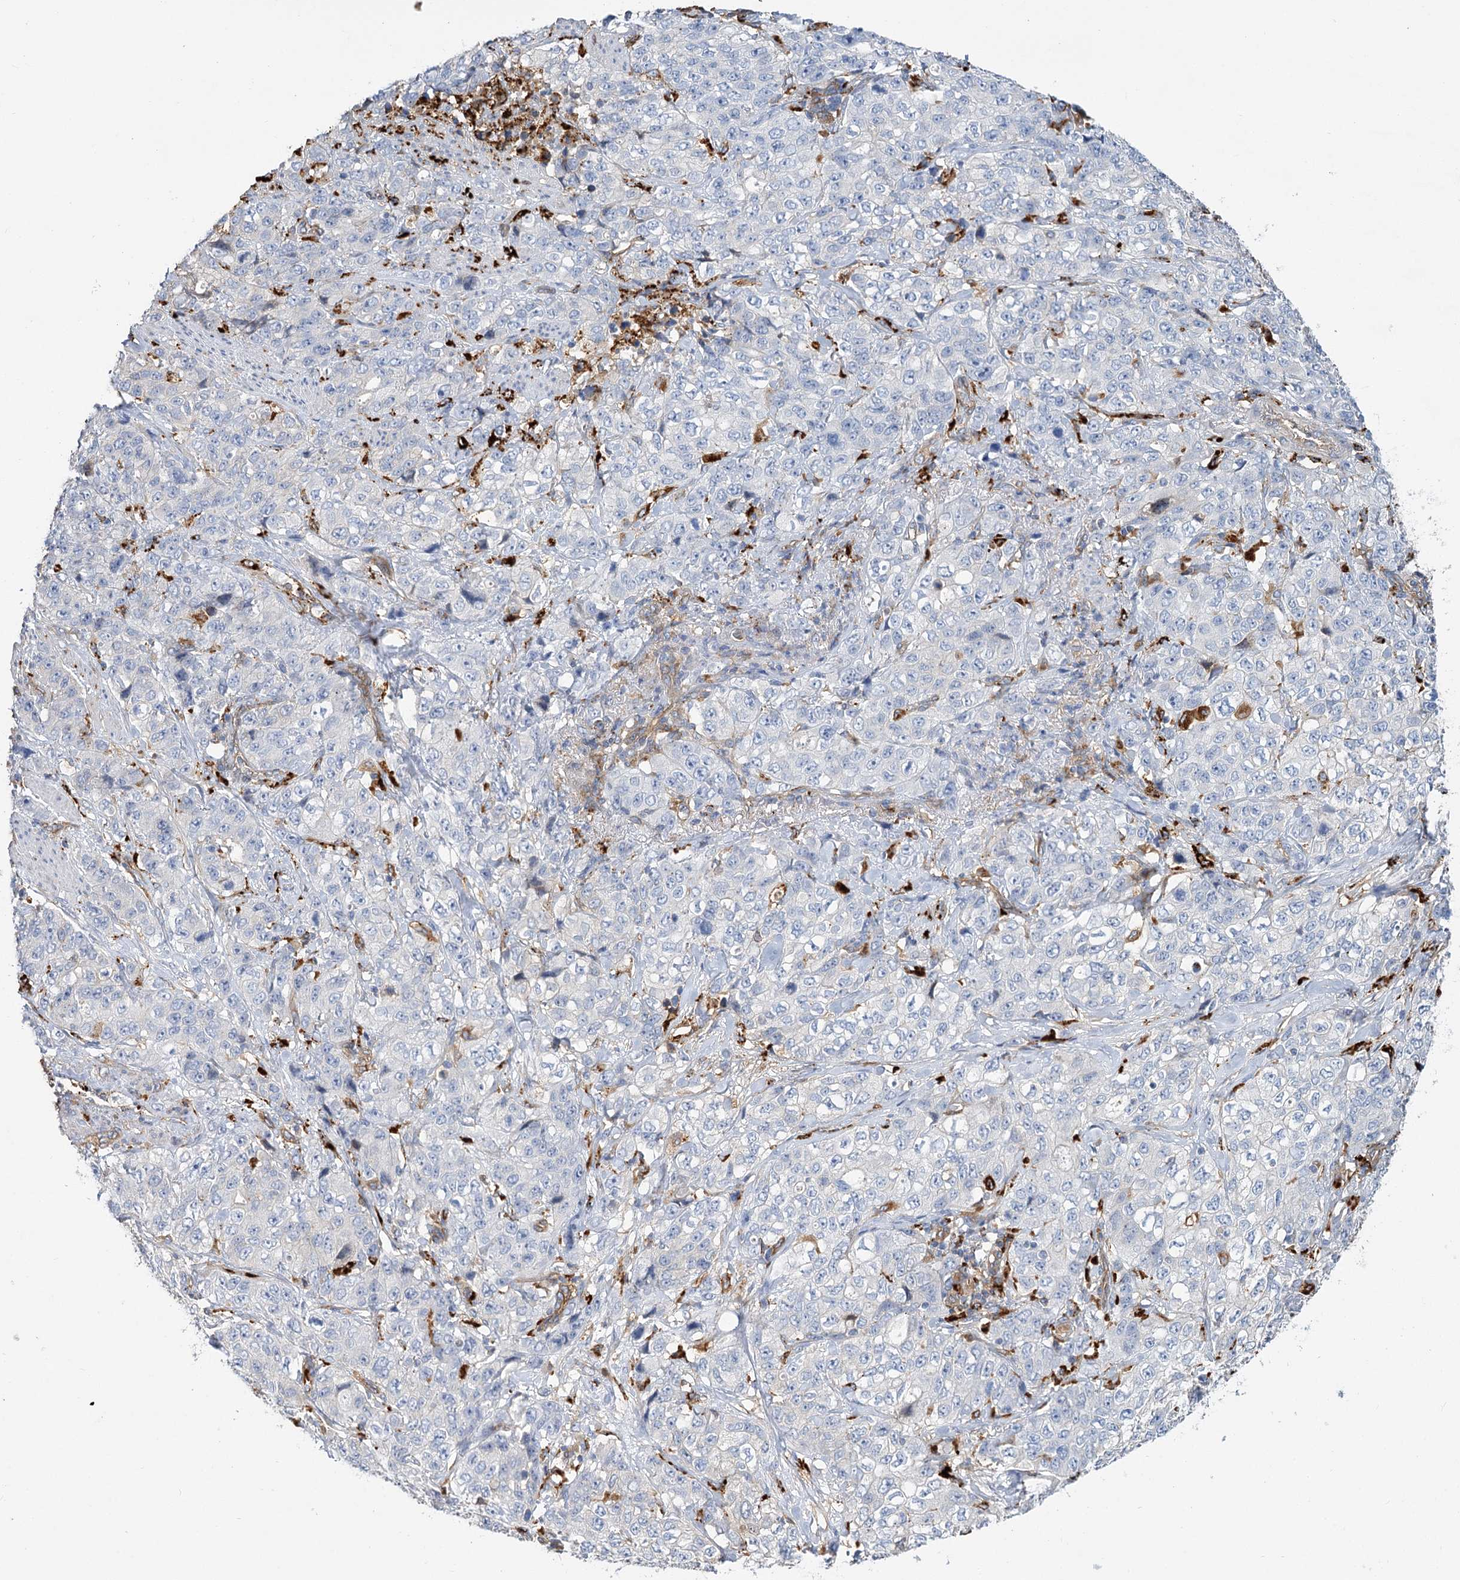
{"staining": {"intensity": "negative", "quantity": "none", "location": "none"}, "tissue": "stomach cancer", "cell_type": "Tumor cells", "image_type": "cancer", "snomed": [{"axis": "morphology", "description": "Adenocarcinoma, NOS"}, {"axis": "topography", "description": "Stomach"}], "caption": "This photomicrograph is of stomach adenocarcinoma stained with immunohistochemistry to label a protein in brown with the nuclei are counter-stained blue. There is no staining in tumor cells.", "gene": "GUSB", "patient": {"sex": "male", "age": 48}}